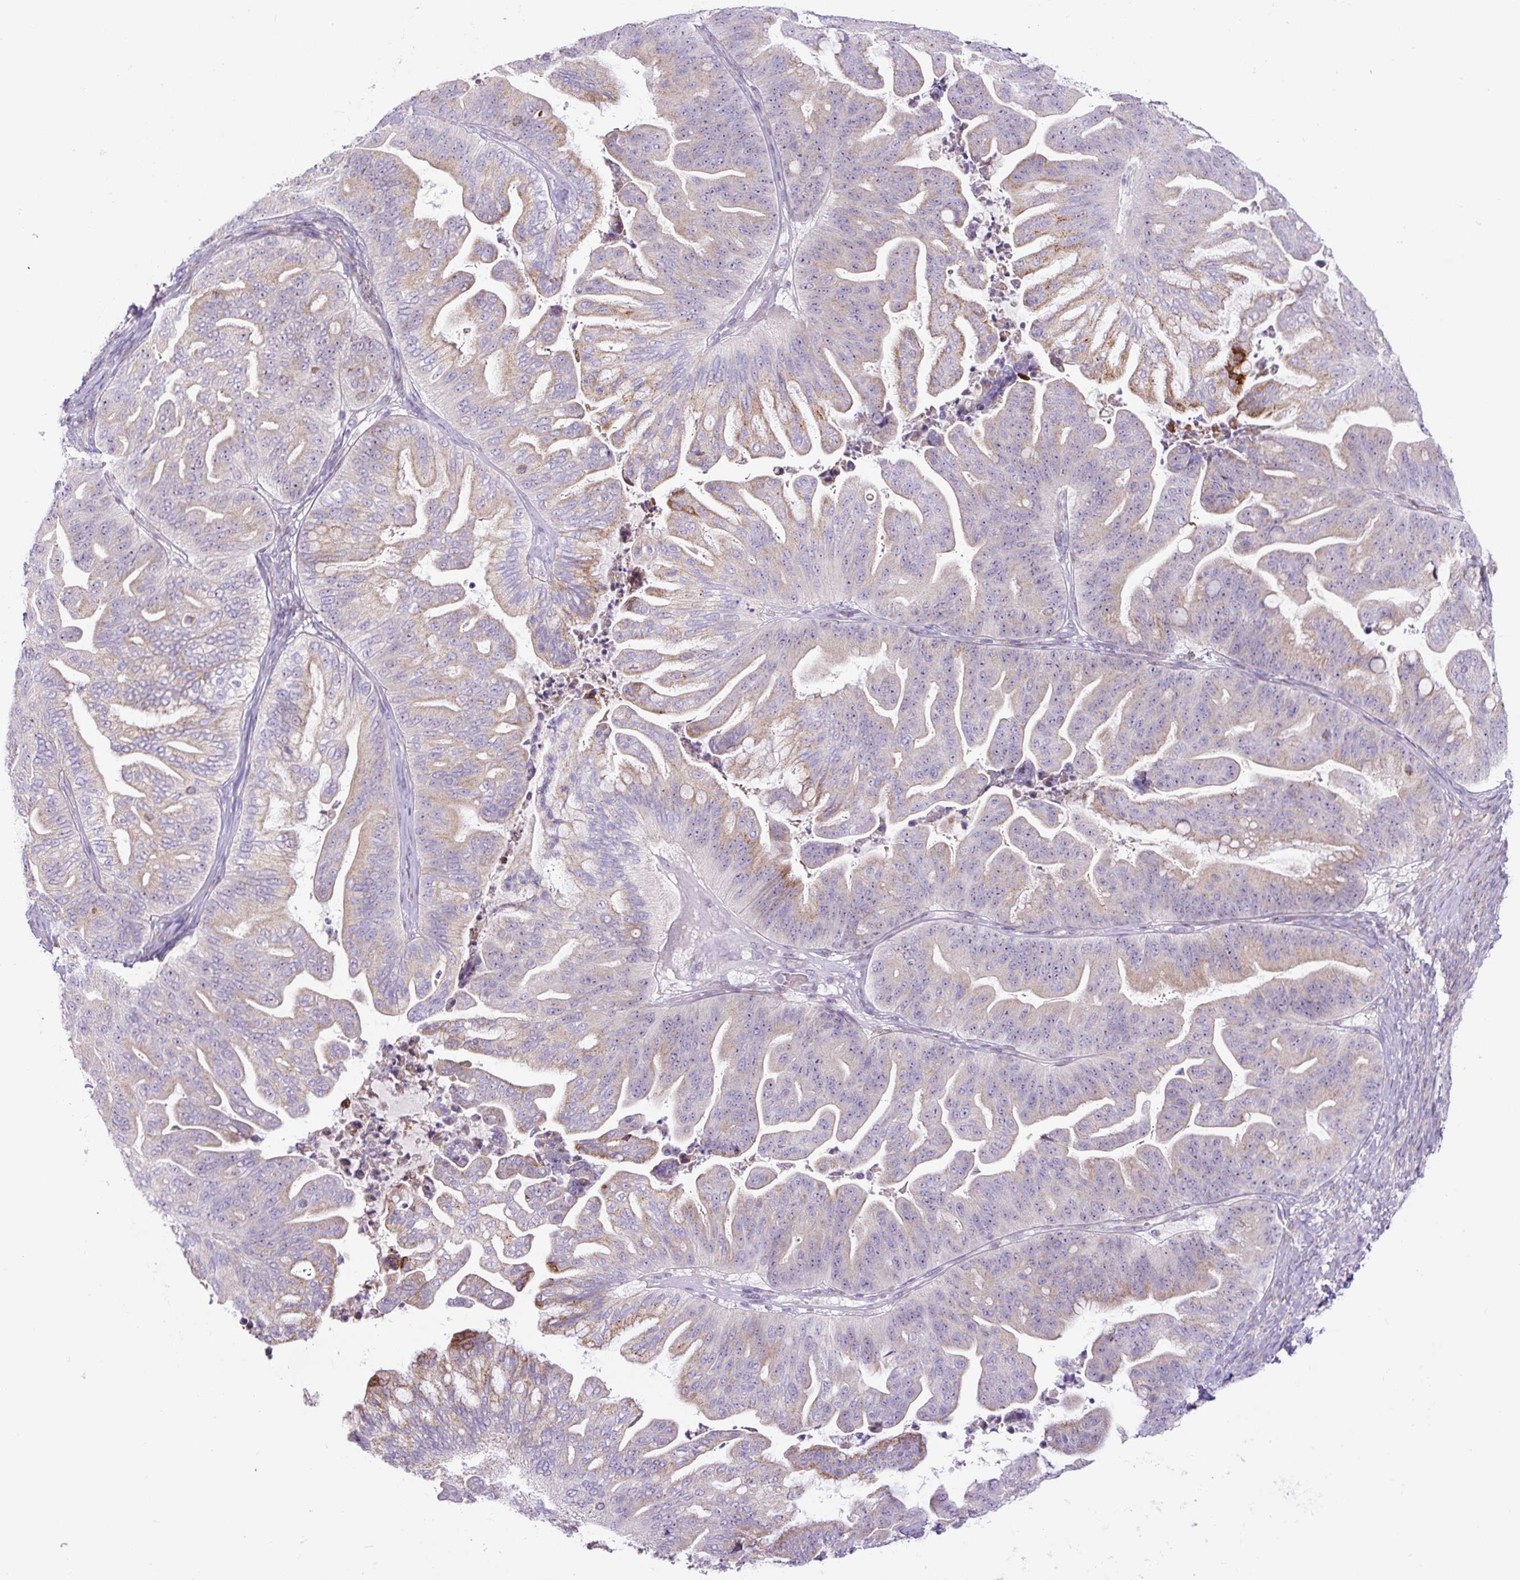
{"staining": {"intensity": "weak", "quantity": "25%-75%", "location": "cytoplasmic/membranous"}, "tissue": "ovarian cancer", "cell_type": "Tumor cells", "image_type": "cancer", "snomed": [{"axis": "morphology", "description": "Cystadenocarcinoma, mucinous, NOS"}, {"axis": "topography", "description": "Ovary"}], "caption": "Protein expression by immunohistochemistry (IHC) displays weak cytoplasmic/membranous staining in about 25%-75% of tumor cells in ovarian mucinous cystadenocarcinoma.", "gene": "ZNF596", "patient": {"sex": "female", "age": 67}}